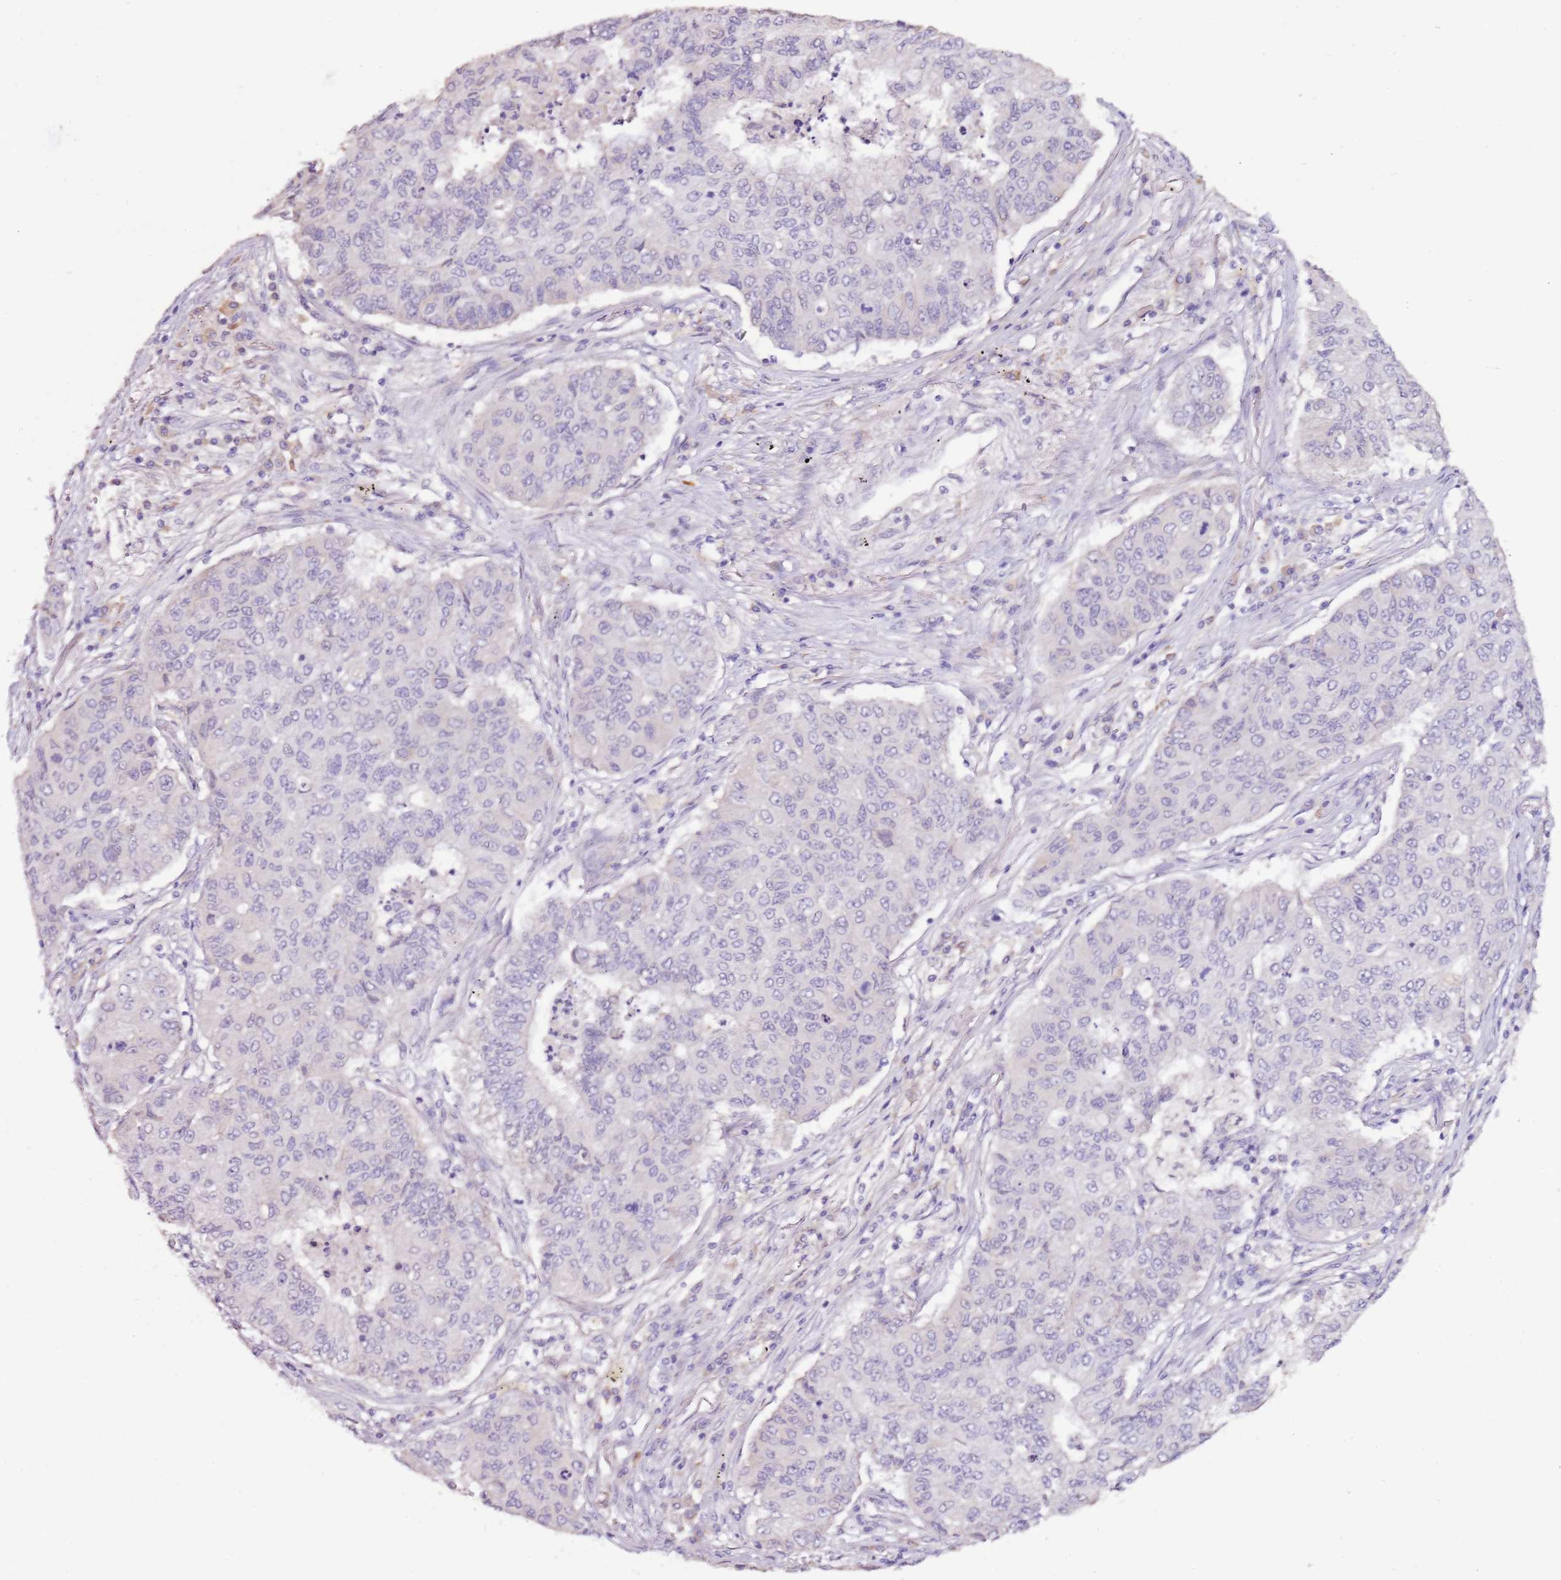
{"staining": {"intensity": "negative", "quantity": "none", "location": "none"}, "tissue": "lung cancer", "cell_type": "Tumor cells", "image_type": "cancer", "snomed": [{"axis": "morphology", "description": "Squamous cell carcinoma, NOS"}, {"axis": "topography", "description": "Lung"}], "caption": "Micrograph shows no protein expression in tumor cells of lung cancer (squamous cell carcinoma) tissue.", "gene": "NKX2-3", "patient": {"sex": "male", "age": 74}}